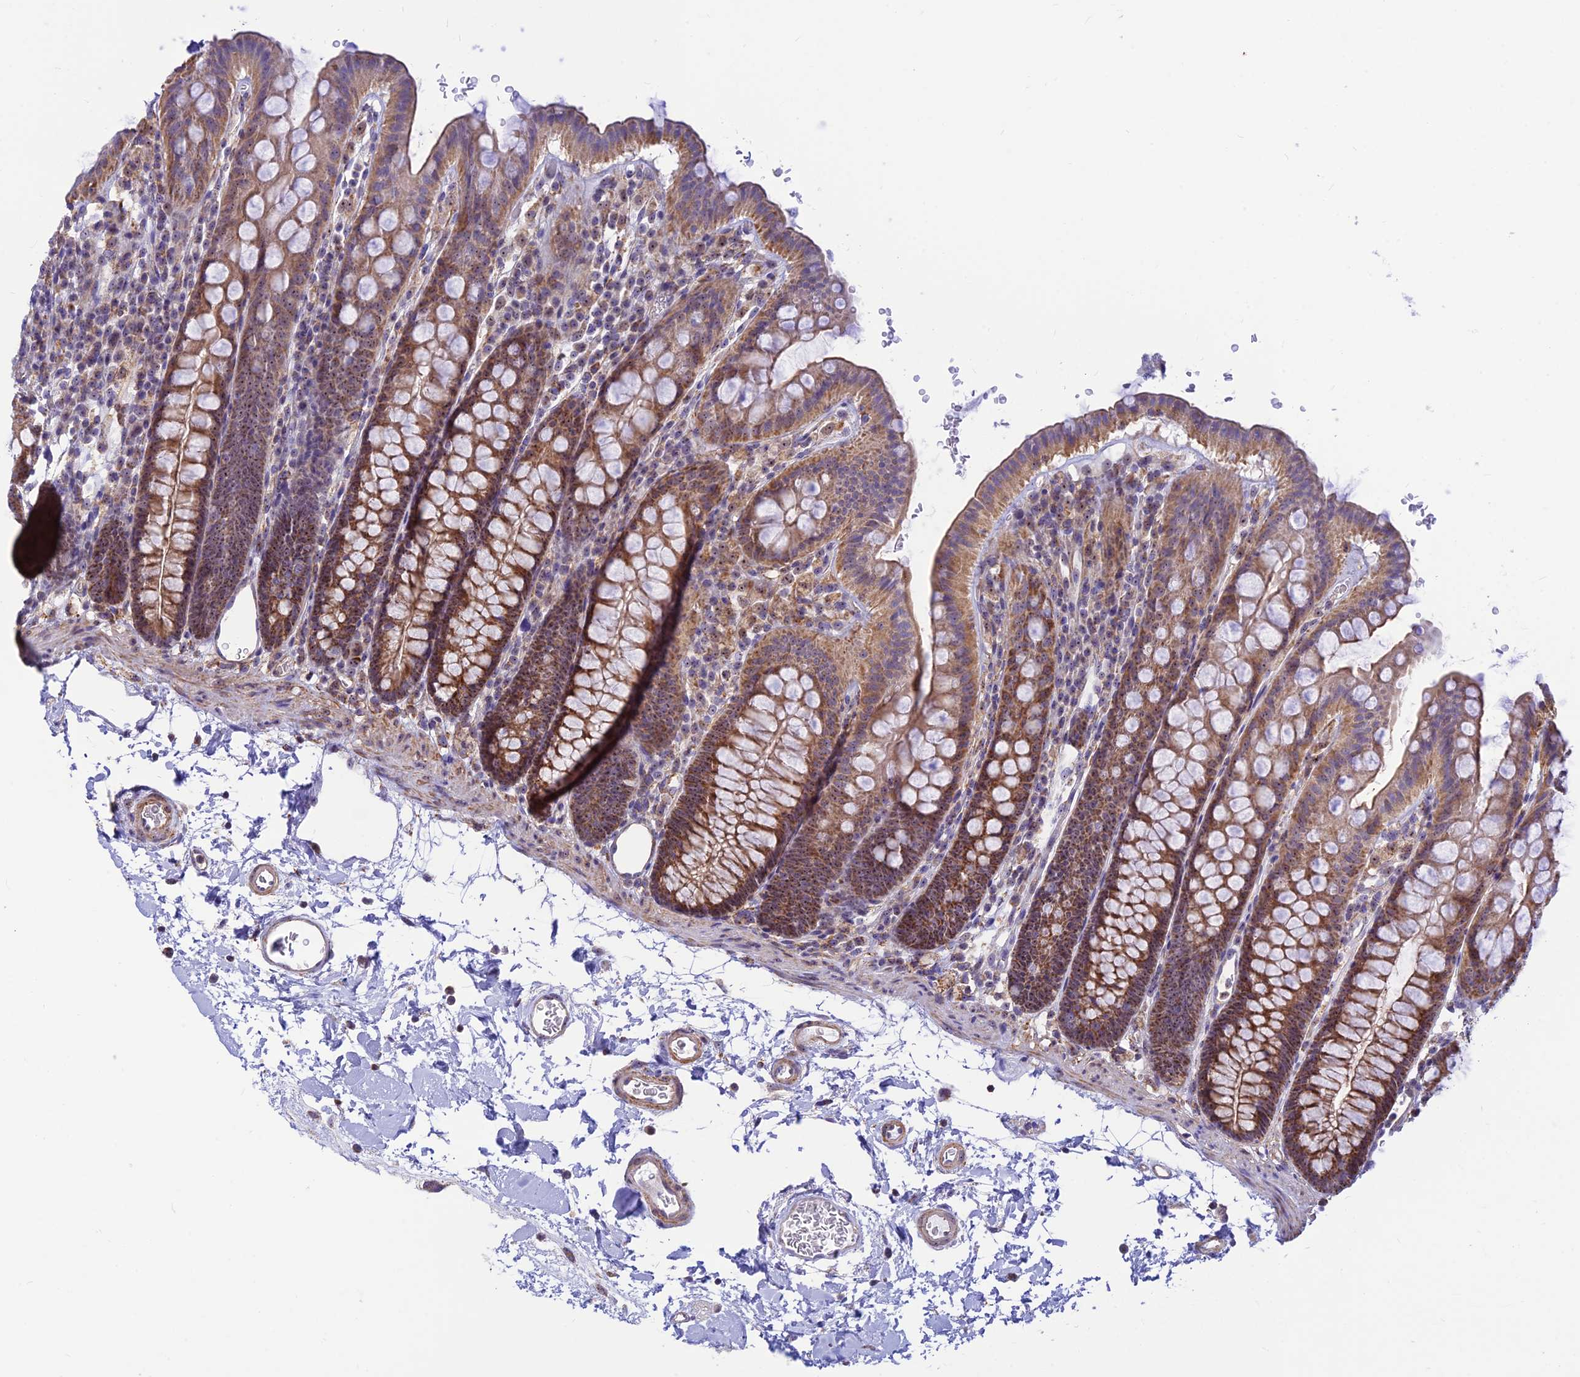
{"staining": {"intensity": "moderate", "quantity": ">75%", "location": "cytoplasmic/membranous"}, "tissue": "colon", "cell_type": "Endothelial cells", "image_type": "normal", "snomed": [{"axis": "morphology", "description": "Normal tissue, NOS"}, {"axis": "topography", "description": "Colon"}], "caption": "IHC micrograph of benign colon stained for a protein (brown), which shows medium levels of moderate cytoplasmic/membranous expression in about >75% of endothelial cells.", "gene": "POLR1G", "patient": {"sex": "male", "age": 75}}